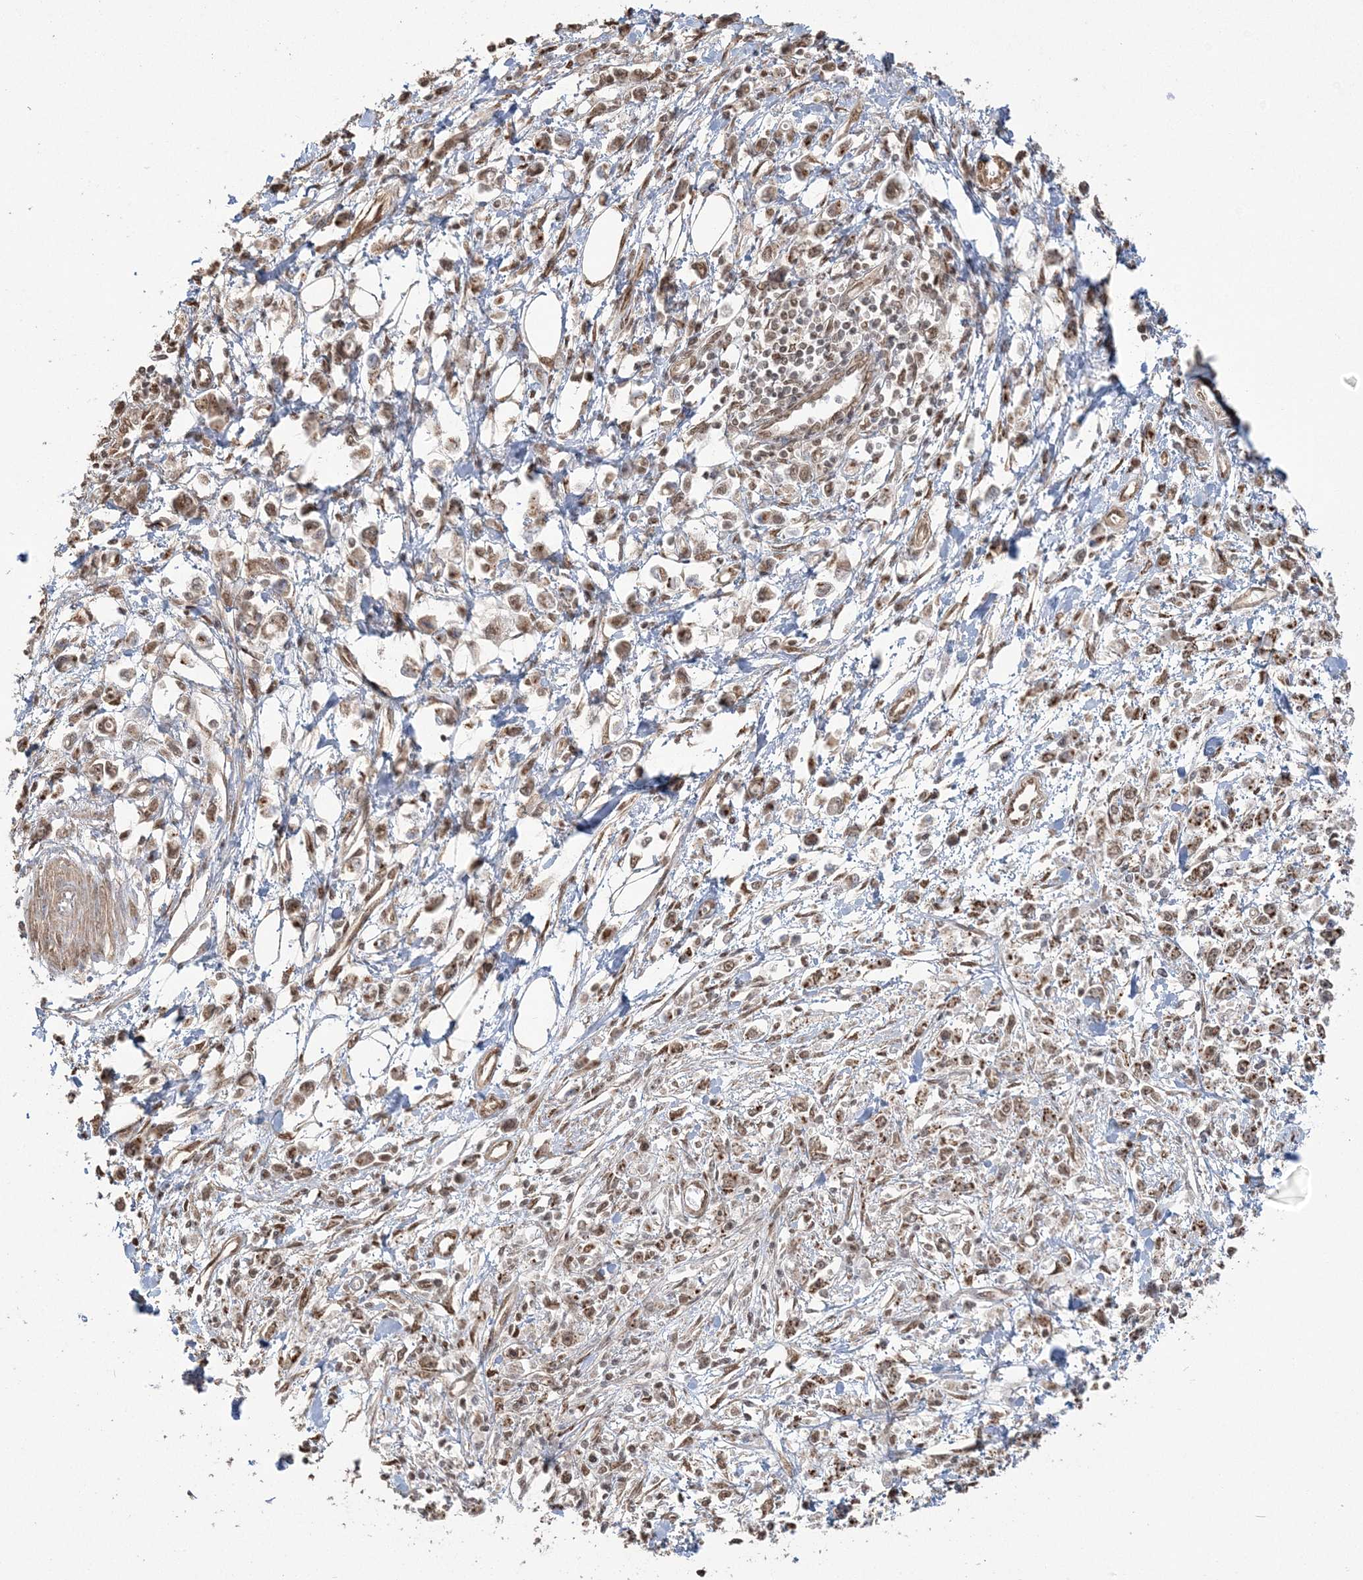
{"staining": {"intensity": "moderate", "quantity": ">75%", "location": "cytoplasmic/membranous,nuclear"}, "tissue": "stomach cancer", "cell_type": "Tumor cells", "image_type": "cancer", "snomed": [{"axis": "morphology", "description": "Adenocarcinoma, NOS"}, {"axis": "topography", "description": "Stomach"}], "caption": "Stomach cancer was stained to show a protein in brown. There is medium levels of moderate cytoplasmic/membranous and nuclear staining in approximately >75% of tumor cells.", "gene": "ZNF839", "patient": {"sex": "female", "age": 59}}